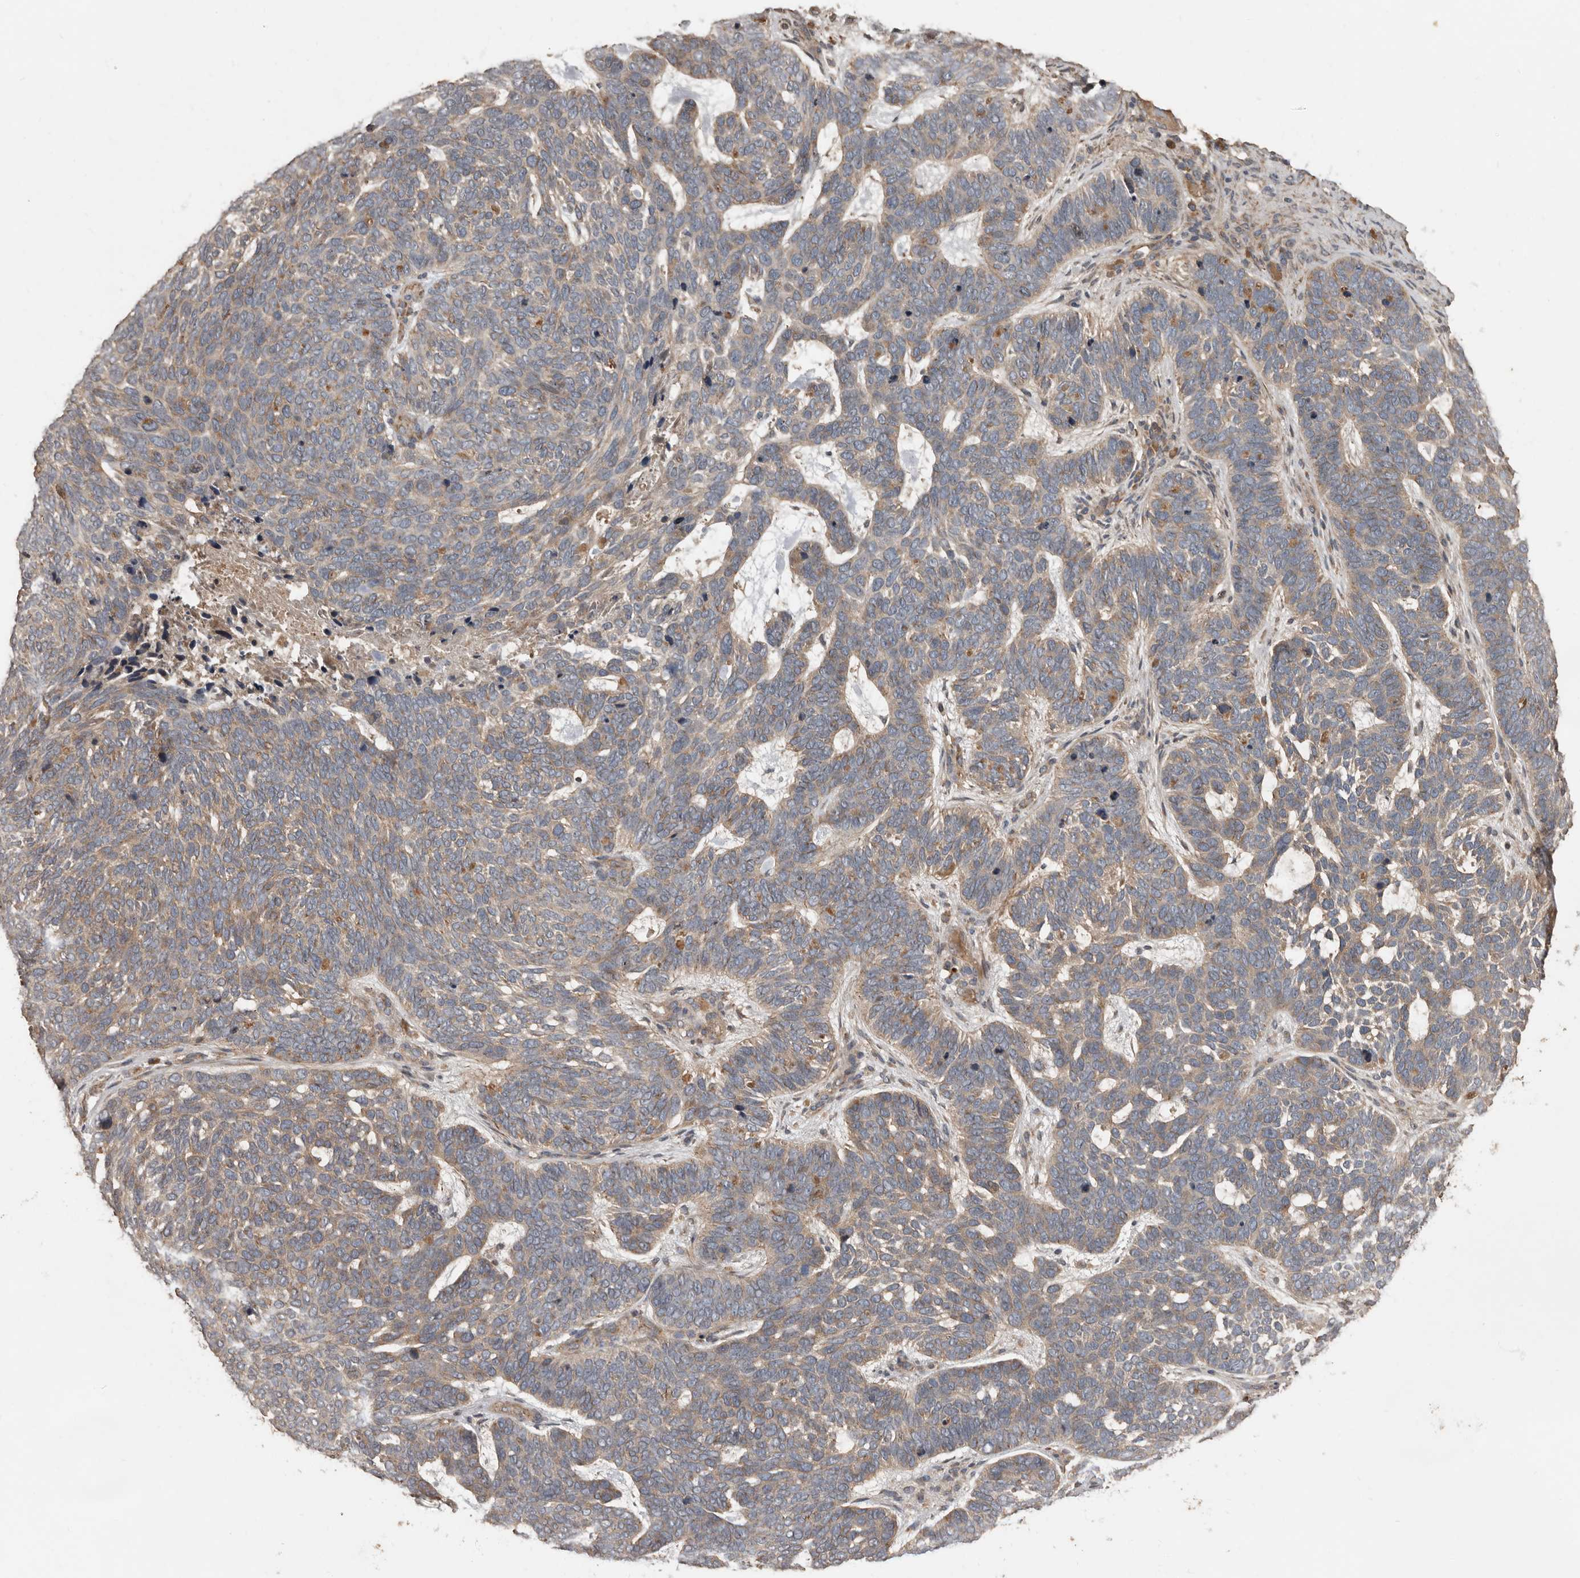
{"staining": {"intensity": "weak", "quantity": "25%-75%", "location": "cytoplasmic/membranous"}, "tissue": "skin cancer", "cell_type": "Tumor cells", "image_type": "cancer", "snomed": [{"axis": "morphology", "description": "Basal cell carcinoma"}, {"axis": "topography", "description": "Skin"}], "caption": "Protein expression analysis of human skin basal cell carcinoma reveals weak cytoplasmic/membranous staining in approximately 25%-75% of tumor cells. (DAB (3,3'-diaminobenzidine) IHC with brightfield microscopy, high magnification).", "gene": "KIF26B", "patient": {"sex": "female", "age": 85}}